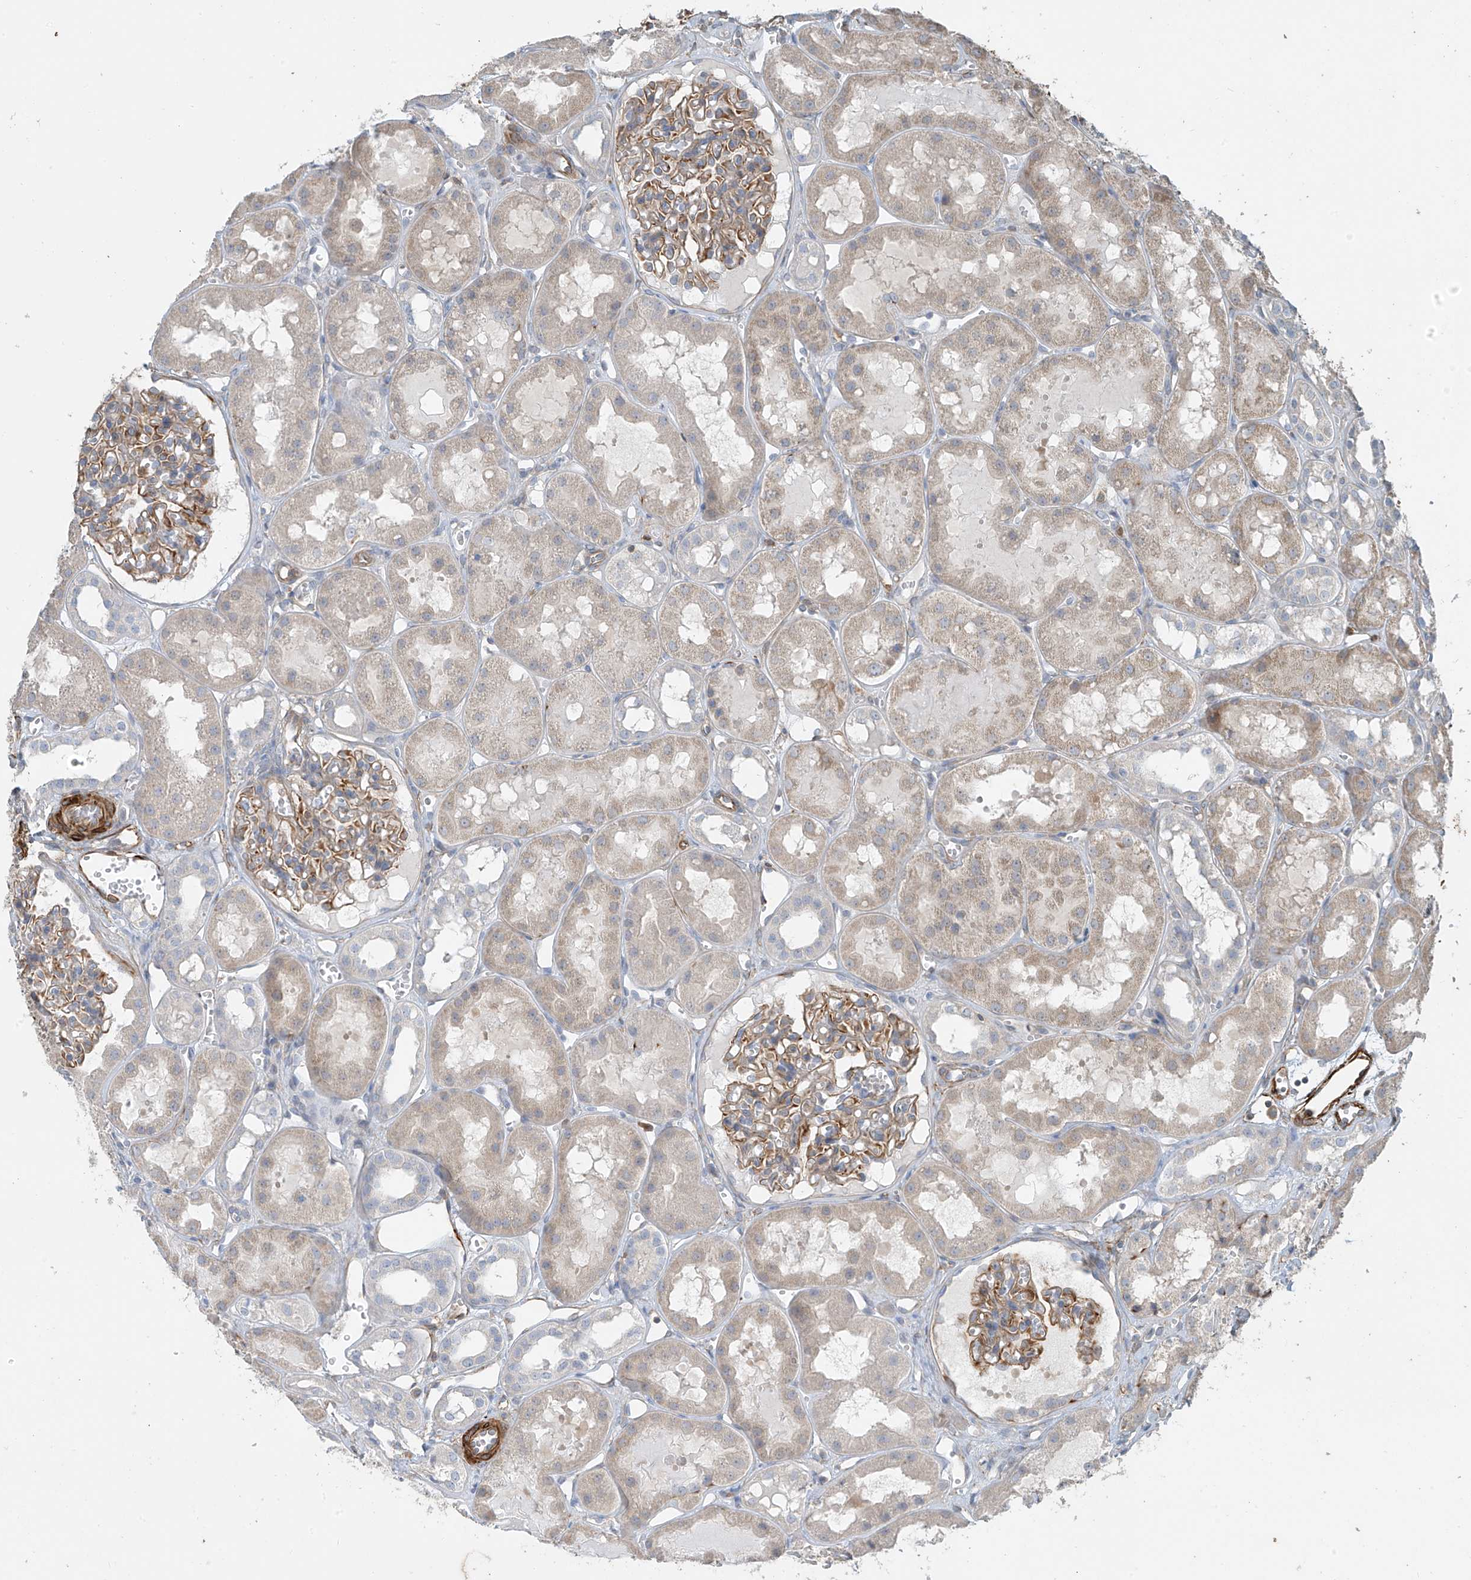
{"staining": {"intensity": "moderate", "quantity": "25%-75%", "location": "cytoplasmic/membranous"}, "tissue": "kidney", "cell_type": "Cells in glomeruli", "image_type": "normal", "snomed": [{"axis": "morphology", "description": "Normal tissue, NOS"}, {"axis": "topography", "description": "Kidney"}], "caption": "A brown stain labels moderate cytoplasmic/membranous staining of a protein in cells in glomeruli of benign human kidney. (Brightfield microscopy of DAB IHC at high magnification).", "gene": "SH3BGRL3", "patient": {"sex": "male", "age": 16}}